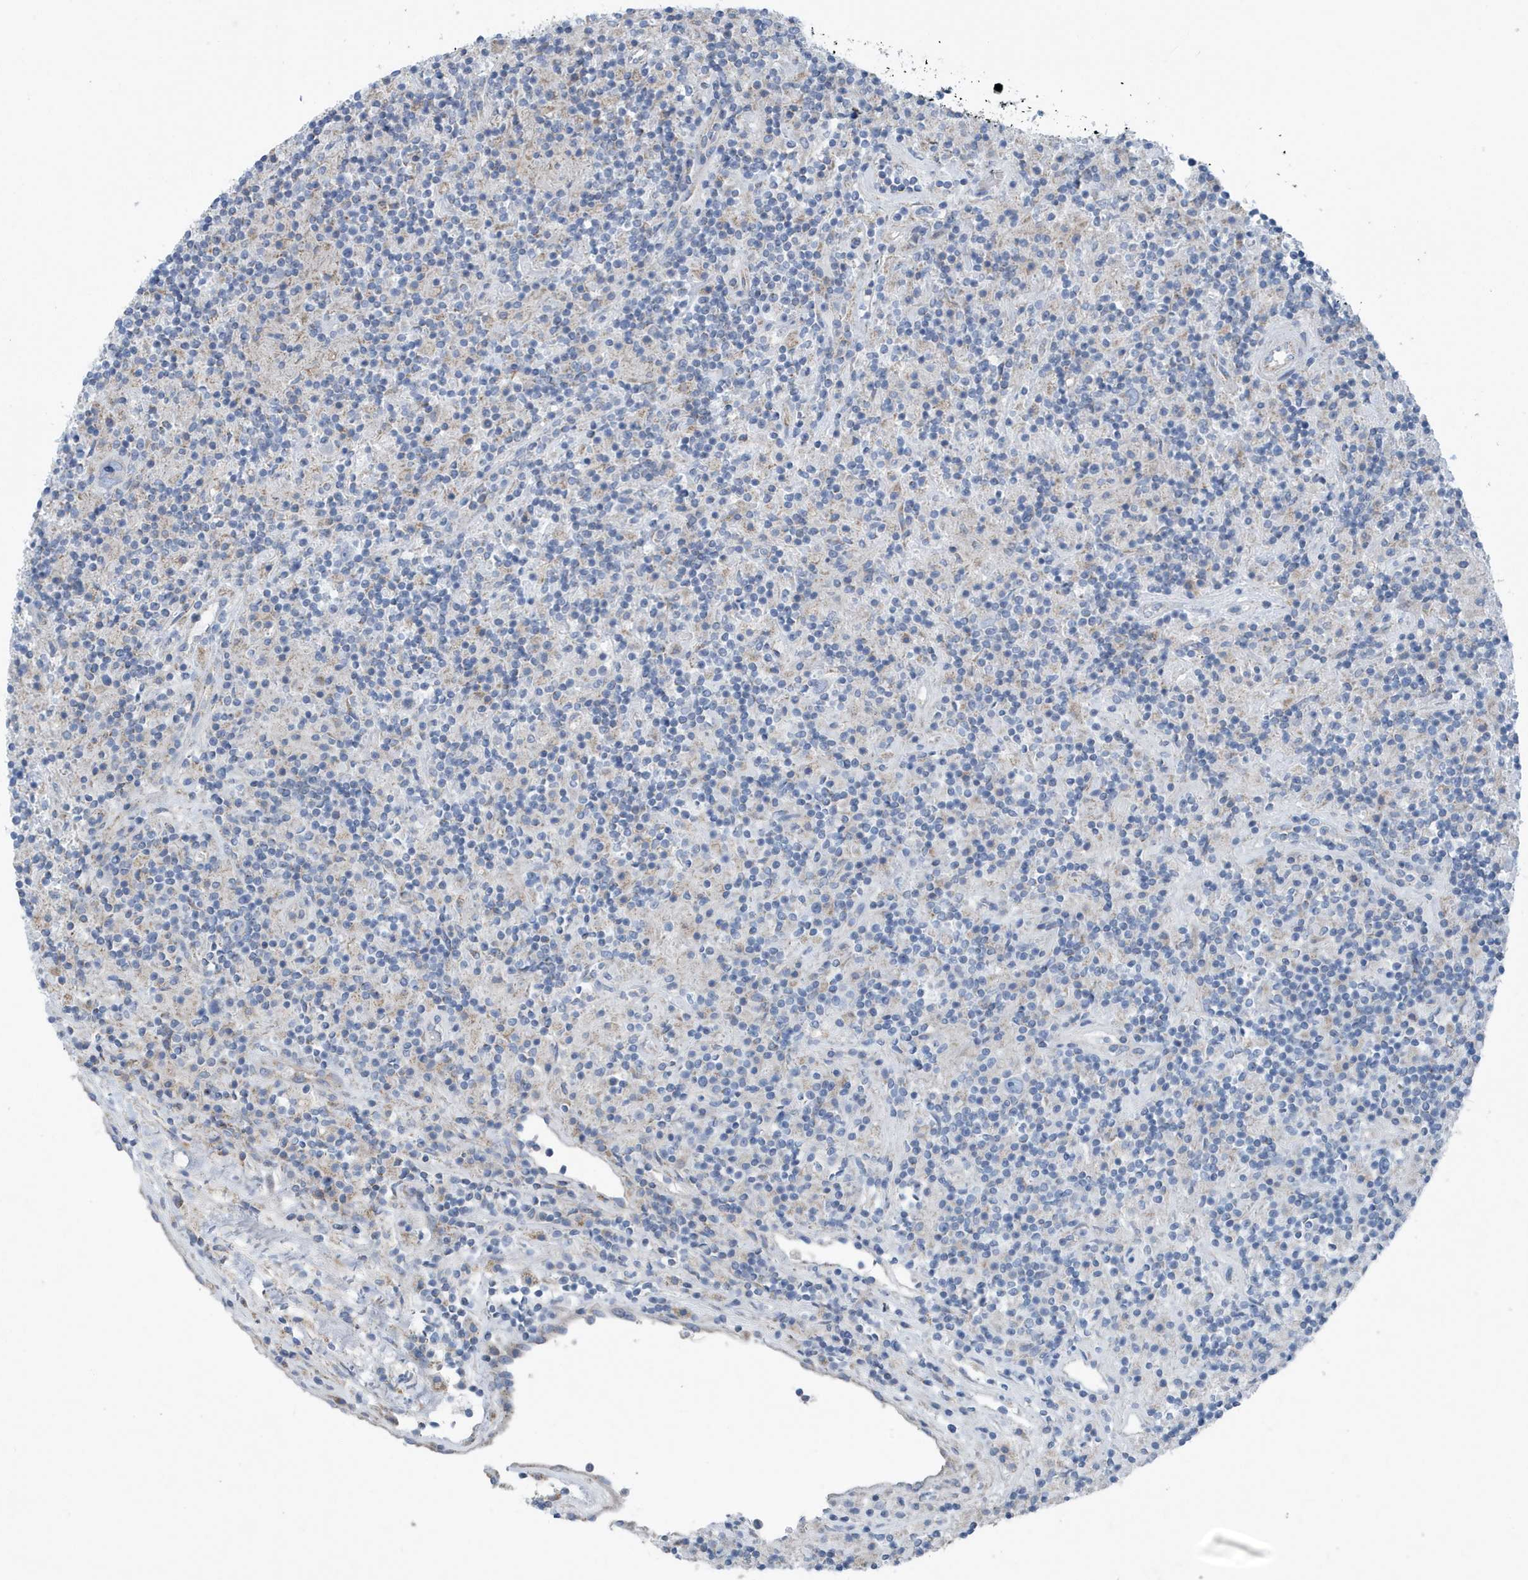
{"staining": {"intensity": "negative", "quantity": "none", "location": "none"}, "tissue": "lymphoma", "cell_type": "Tumor cells", "image_type": "cancer", "snomed": [{"axis": "morphology", "description": "Hodgkin's disease, NOS"}, {"axis": "topography", "description": "Lymph node"}], "caption": "Tumor cells show no significant positivity in lymphoma. (Brightfield microscopy of DAB IHC at high magnification).", "gene": "PPM1M", "patient": {"sex": "male", "age": 70}}